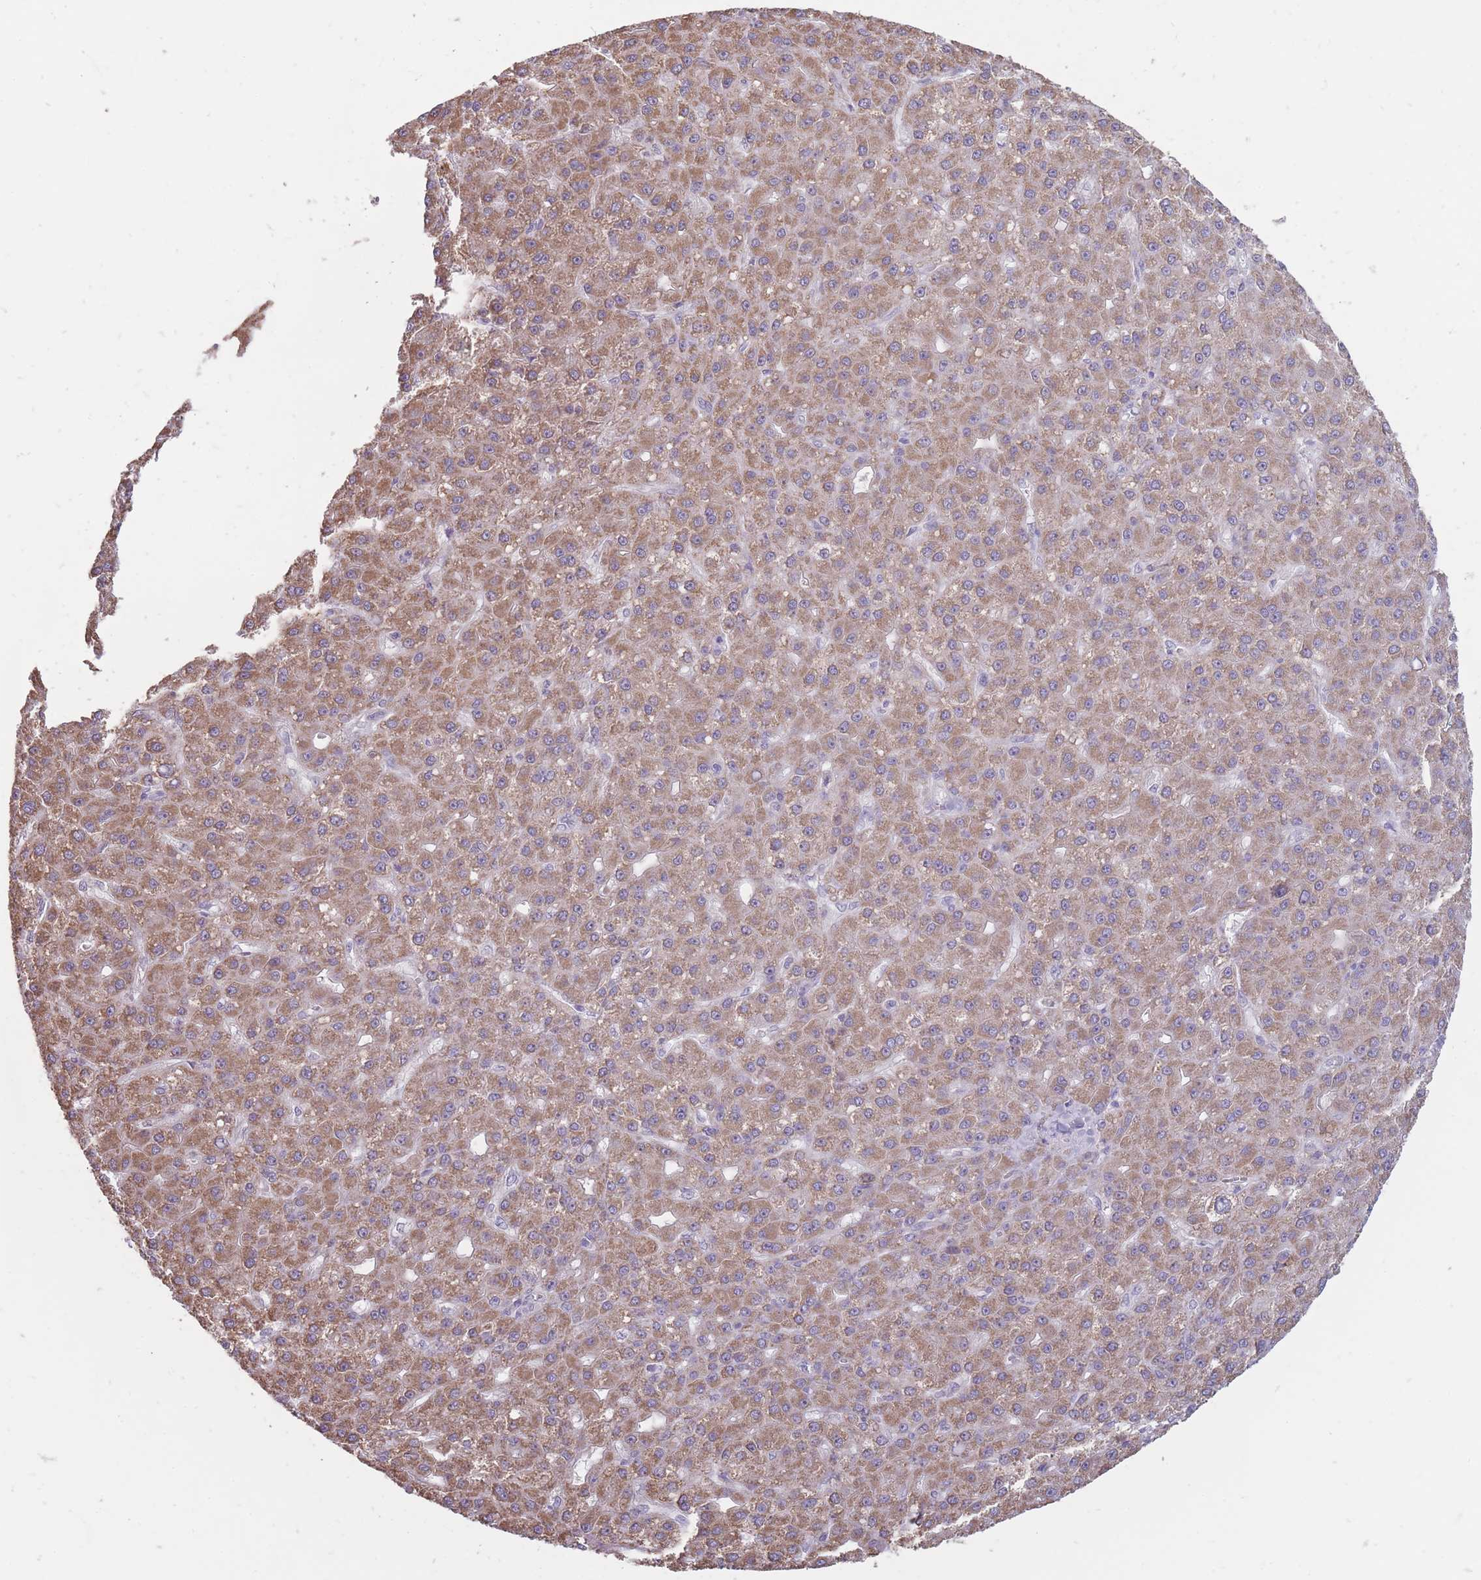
{"staining": {"intensity": "moderate", "quantity": ">75%", "location": "cytoplasmic/membranous"}, "tissue": "liver cancer", "cell_type": "Tumor cells", "image_type": "cancer", "snomed": [{"axis": "morphology", "description": "Carcinoma, Hepatocellular, NOS"}, {"axis": "topography", "description": "Liver"}], "caption": "Human liver cancer stained with a brown dye displays moderate cytoplasmic/membranous positive positivity in about >75% of tumor cells.", "gene": "NELL1", "patient": {"sex": "male", "age": 67}}